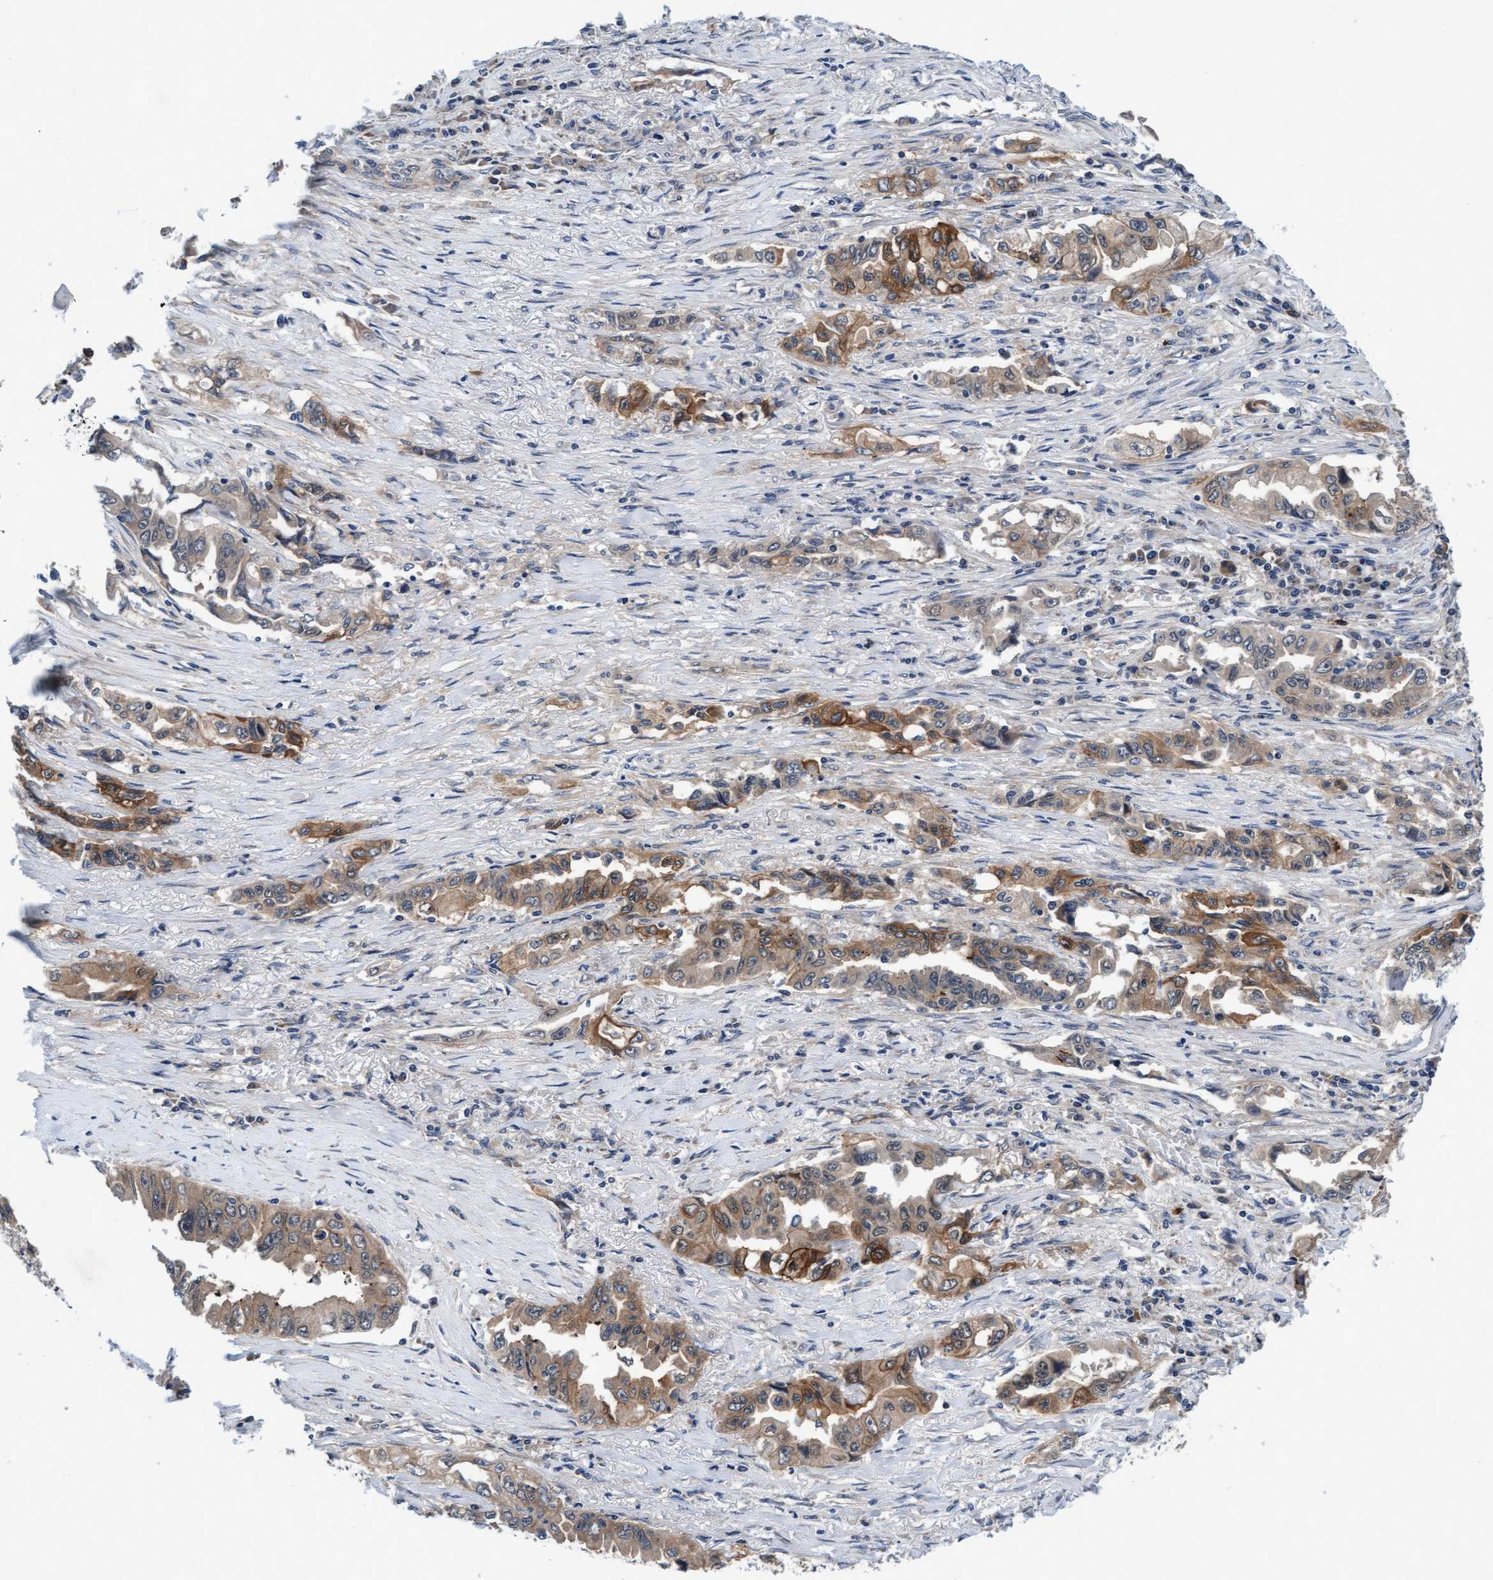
{"staining": {"intensity": "moderate", "quantity": ">75%", "location": "cytoplasmic/membranous"}, "tissue": "lung cancer", "cell_type": "Tumor cells", "image_type": "cancer", "snomed": [{"axis": "morphology", "description": "Adenocarcinoma, NOS"}, {"axis": "topography", "description": "Lung"}], "caption": "High-power microscopy captured an immunohistochemistry (IHC) histopathology image of lung adenocarcinoma, revealing moderate cytoplasmic/membranous staining in about >75% of tumor cells. The staining was performed using DAB (3,3'-diaminobenzidine) to visualize the protein expression in brown, while the nuclei were stained in blue with hematoxylin (Magnification: 20x).", "gene": "EFCAB13", "patient": {"sex": "female", "age": 51}}